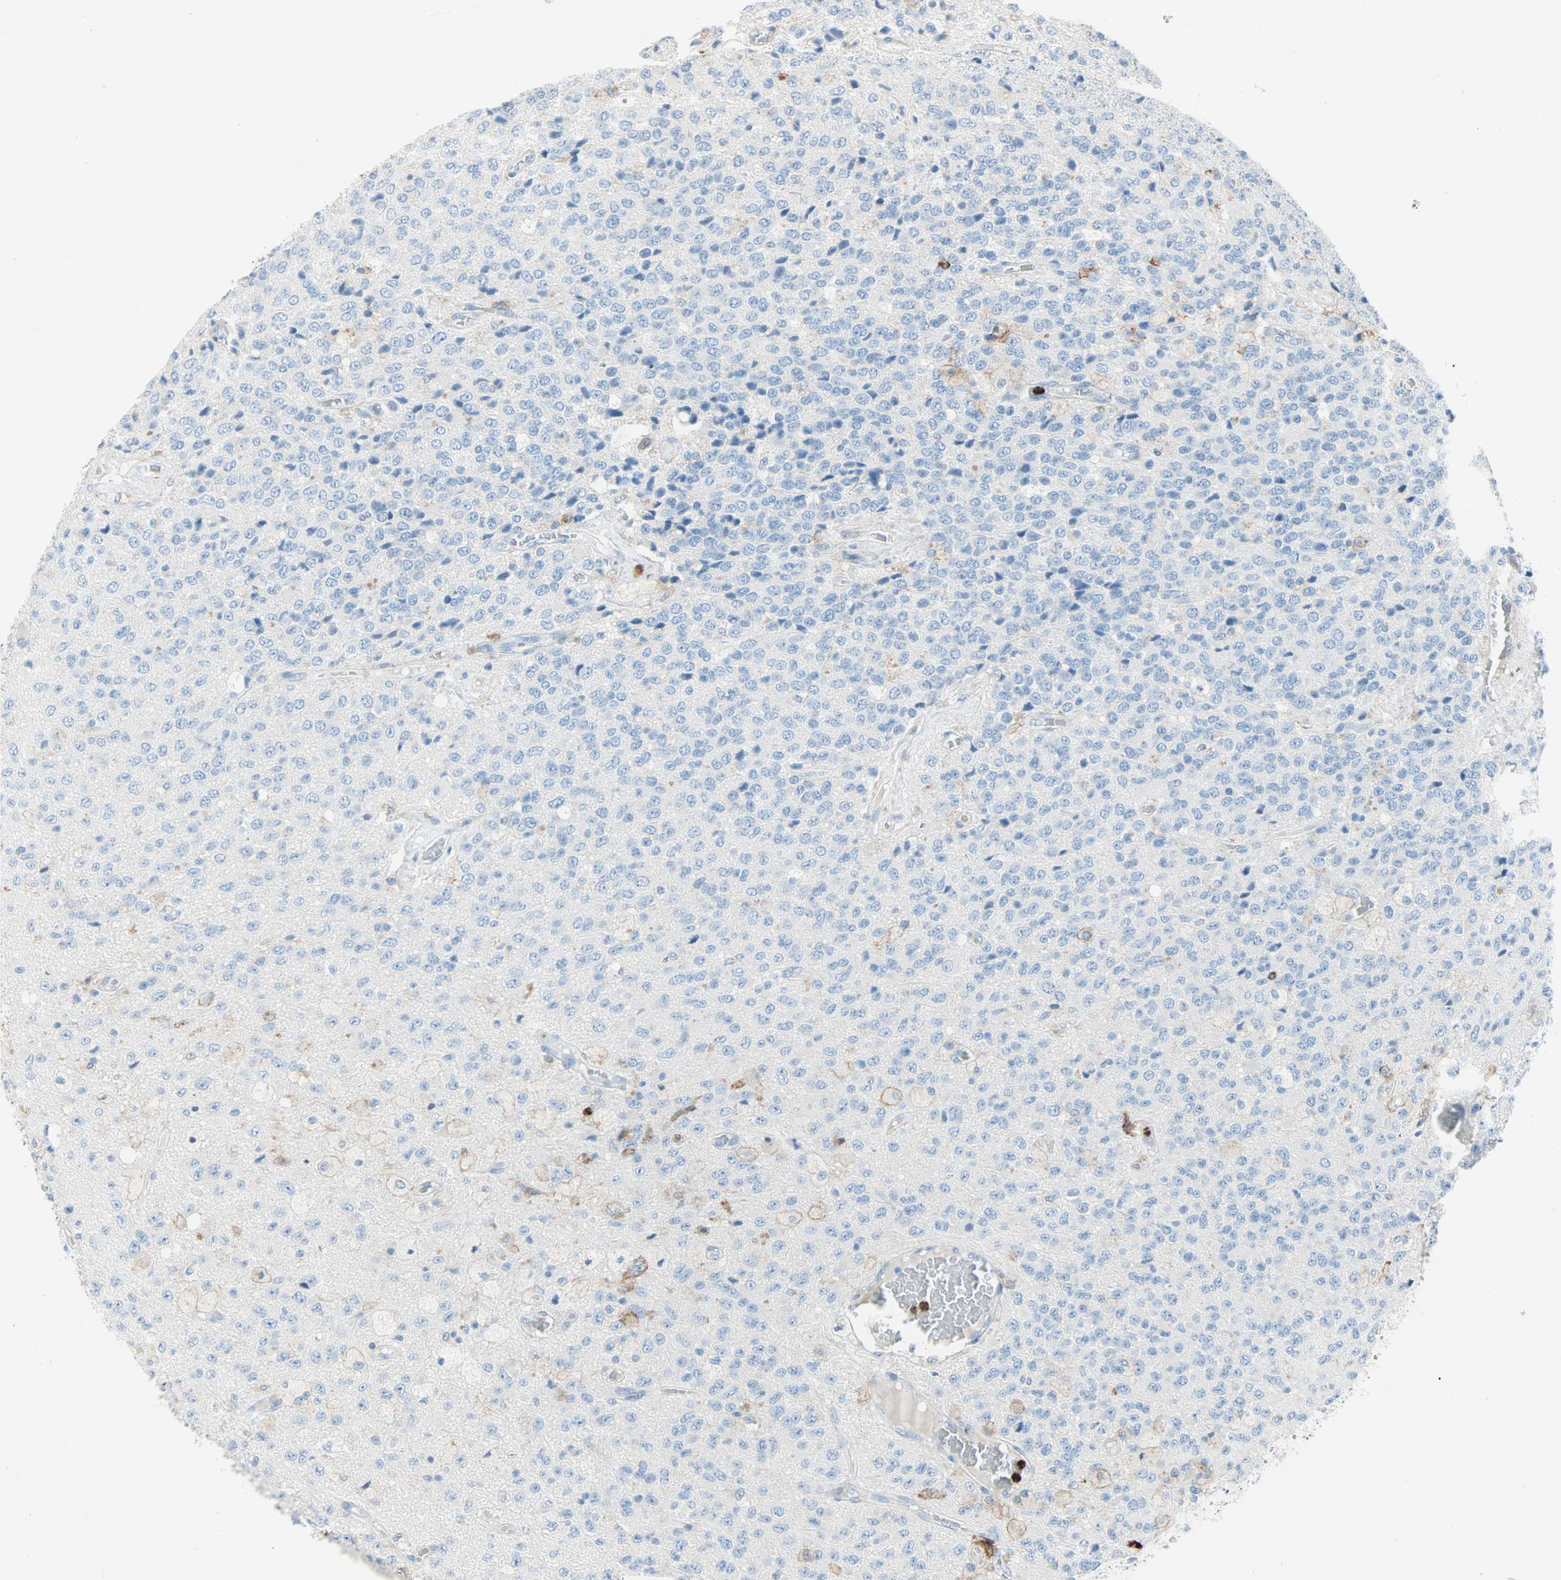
{"staining": {"intensity": "negative", "quantity": "none", "location": "none"}, "tissue": "glioma", "cell_type": "Tumor cells", "image_type": "cancer", "snomed": [{"axis": "morphology", "description": "Glioma, malignant, High grade"}, {"axis": "topography", "description": "pancreas cauda"}], "caption": "Immunohistochemistry image of neoplastic tissue: glioma stained with DAB exhibits no significant protein positivity in tumor cells.", "gene": "CLEC4A", "patient": {"sex": "male", "age": 60}}